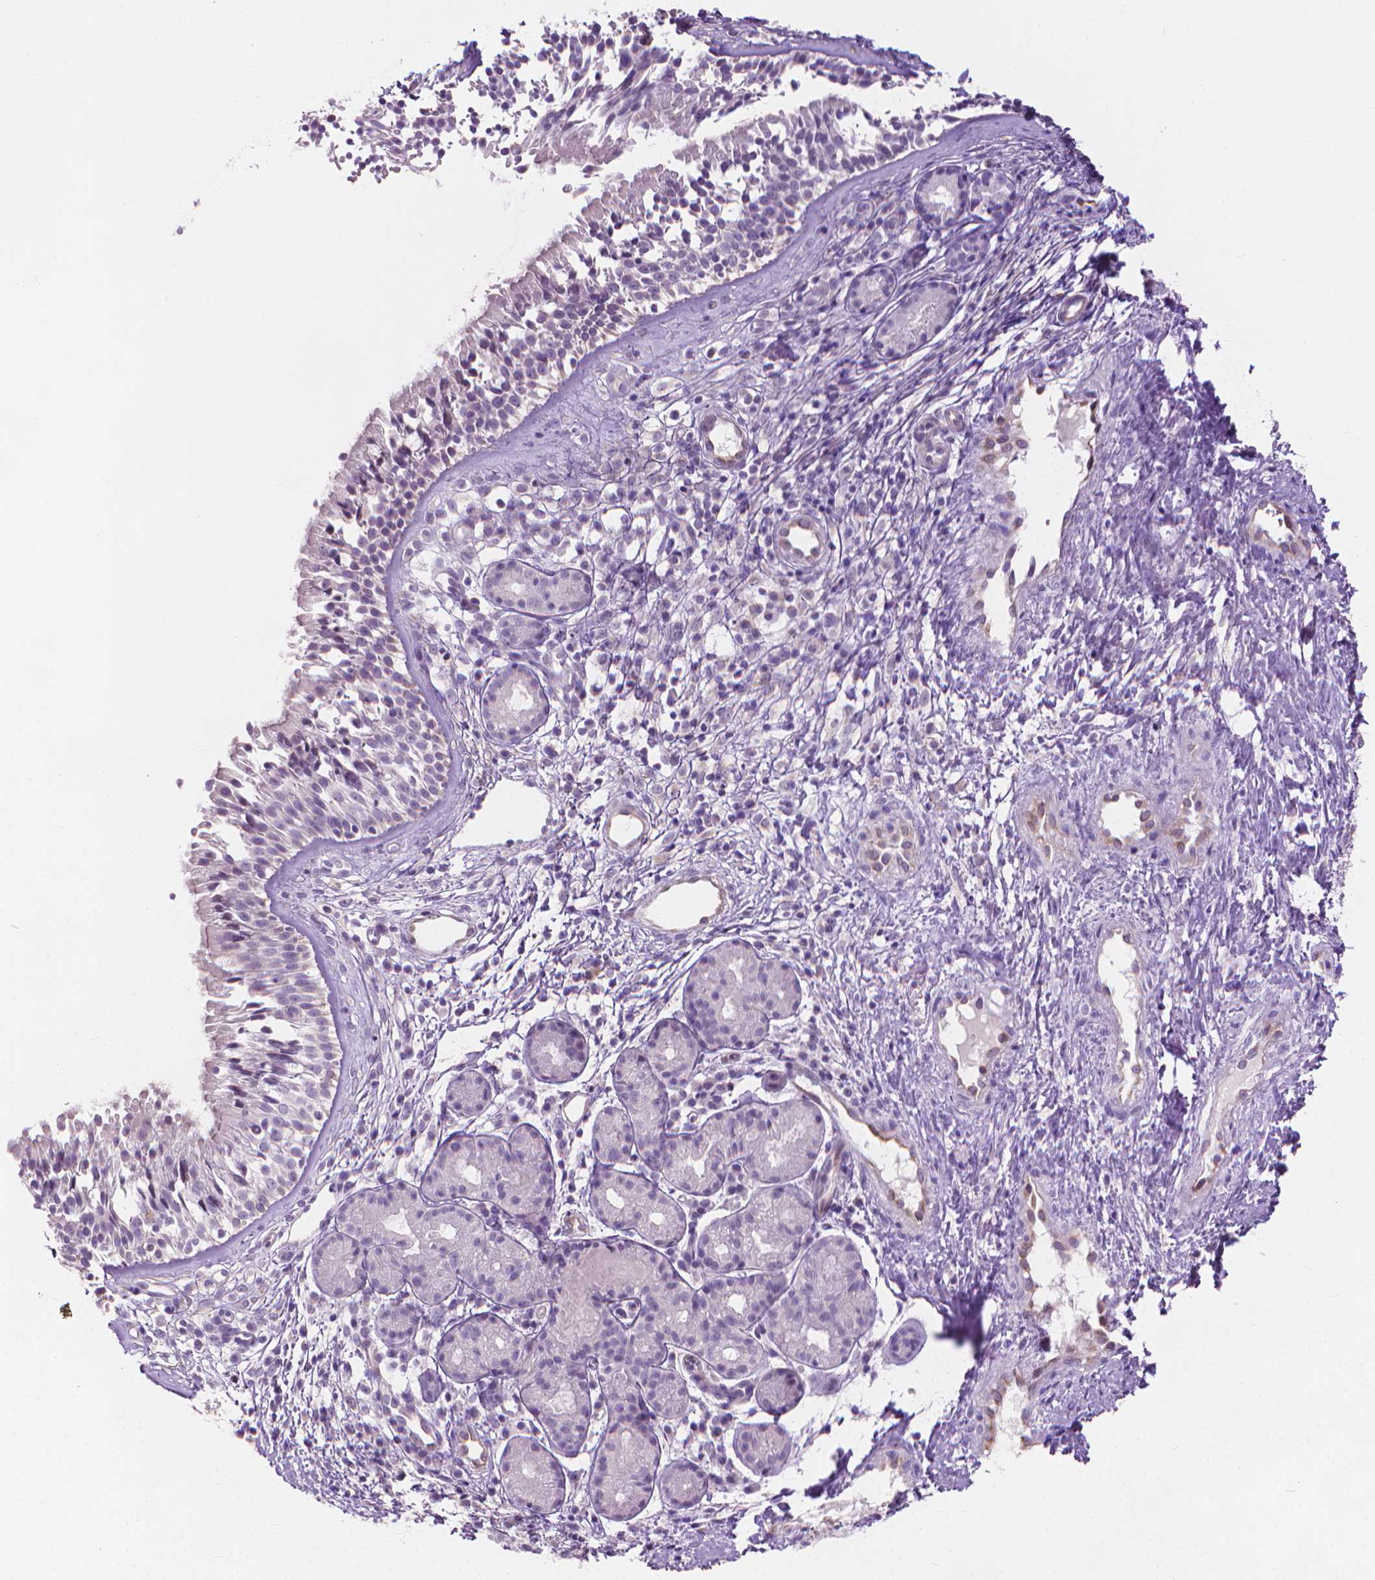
{"staining": {"intensity": "negative", "quantity": "none", "location": "none"}, "tissue": "nasopharynx", "cell_type": "Respiratory epithelial cells", "image_type": "normal", "snomed": [{"axis": "morphology", "description": "Normal tissue, NOS"}, {"axis": "topography", "description": "Nasopharynx"}], "caption": "A histopathology image of nasopharynx stained for a protein shows no brown staining in respiratory epithelial cells. Nuclei are stained in blue.", "gene": "KRT73", "patient": {"sex": "male", "age": 58}}